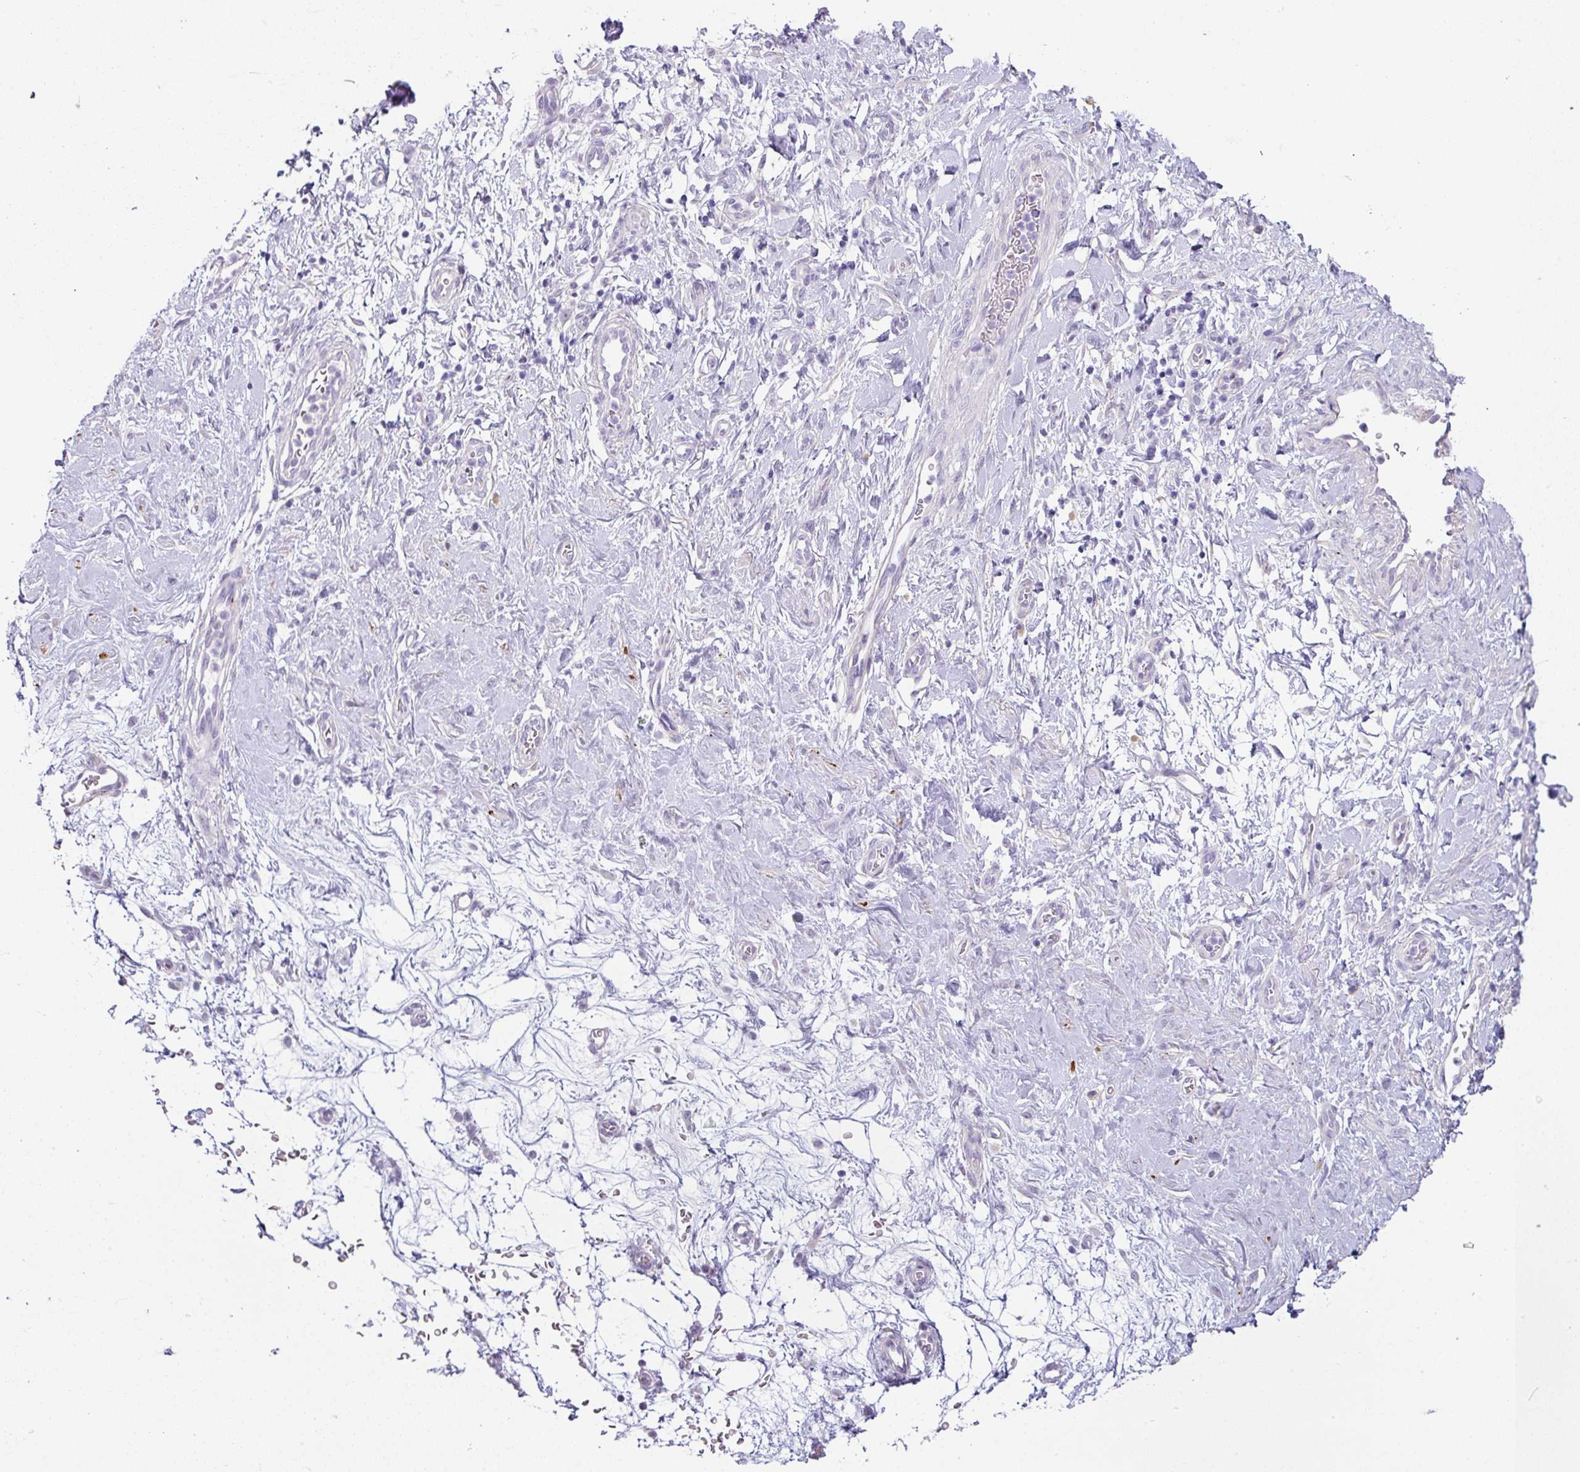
{"staining": {"intensity": "negative", "quantity": "none", "location": "none"}, "tissue": "stomach cancer", "cell_type": "Tumor cells", "image_type": "cancer", "snomed": [{"axis": "morphology", "description": "Adenocarcinoma, NOS"}, {"axis": "topography", "description": "Stomach"}], "caption": "The immunohistochemistry (IHC) image has no significant positivity in tumor cells of adenocarcinoma (stomach) tissue.", "gene": "OR52N1", "patient": {"sex": "male", "age": 48}}